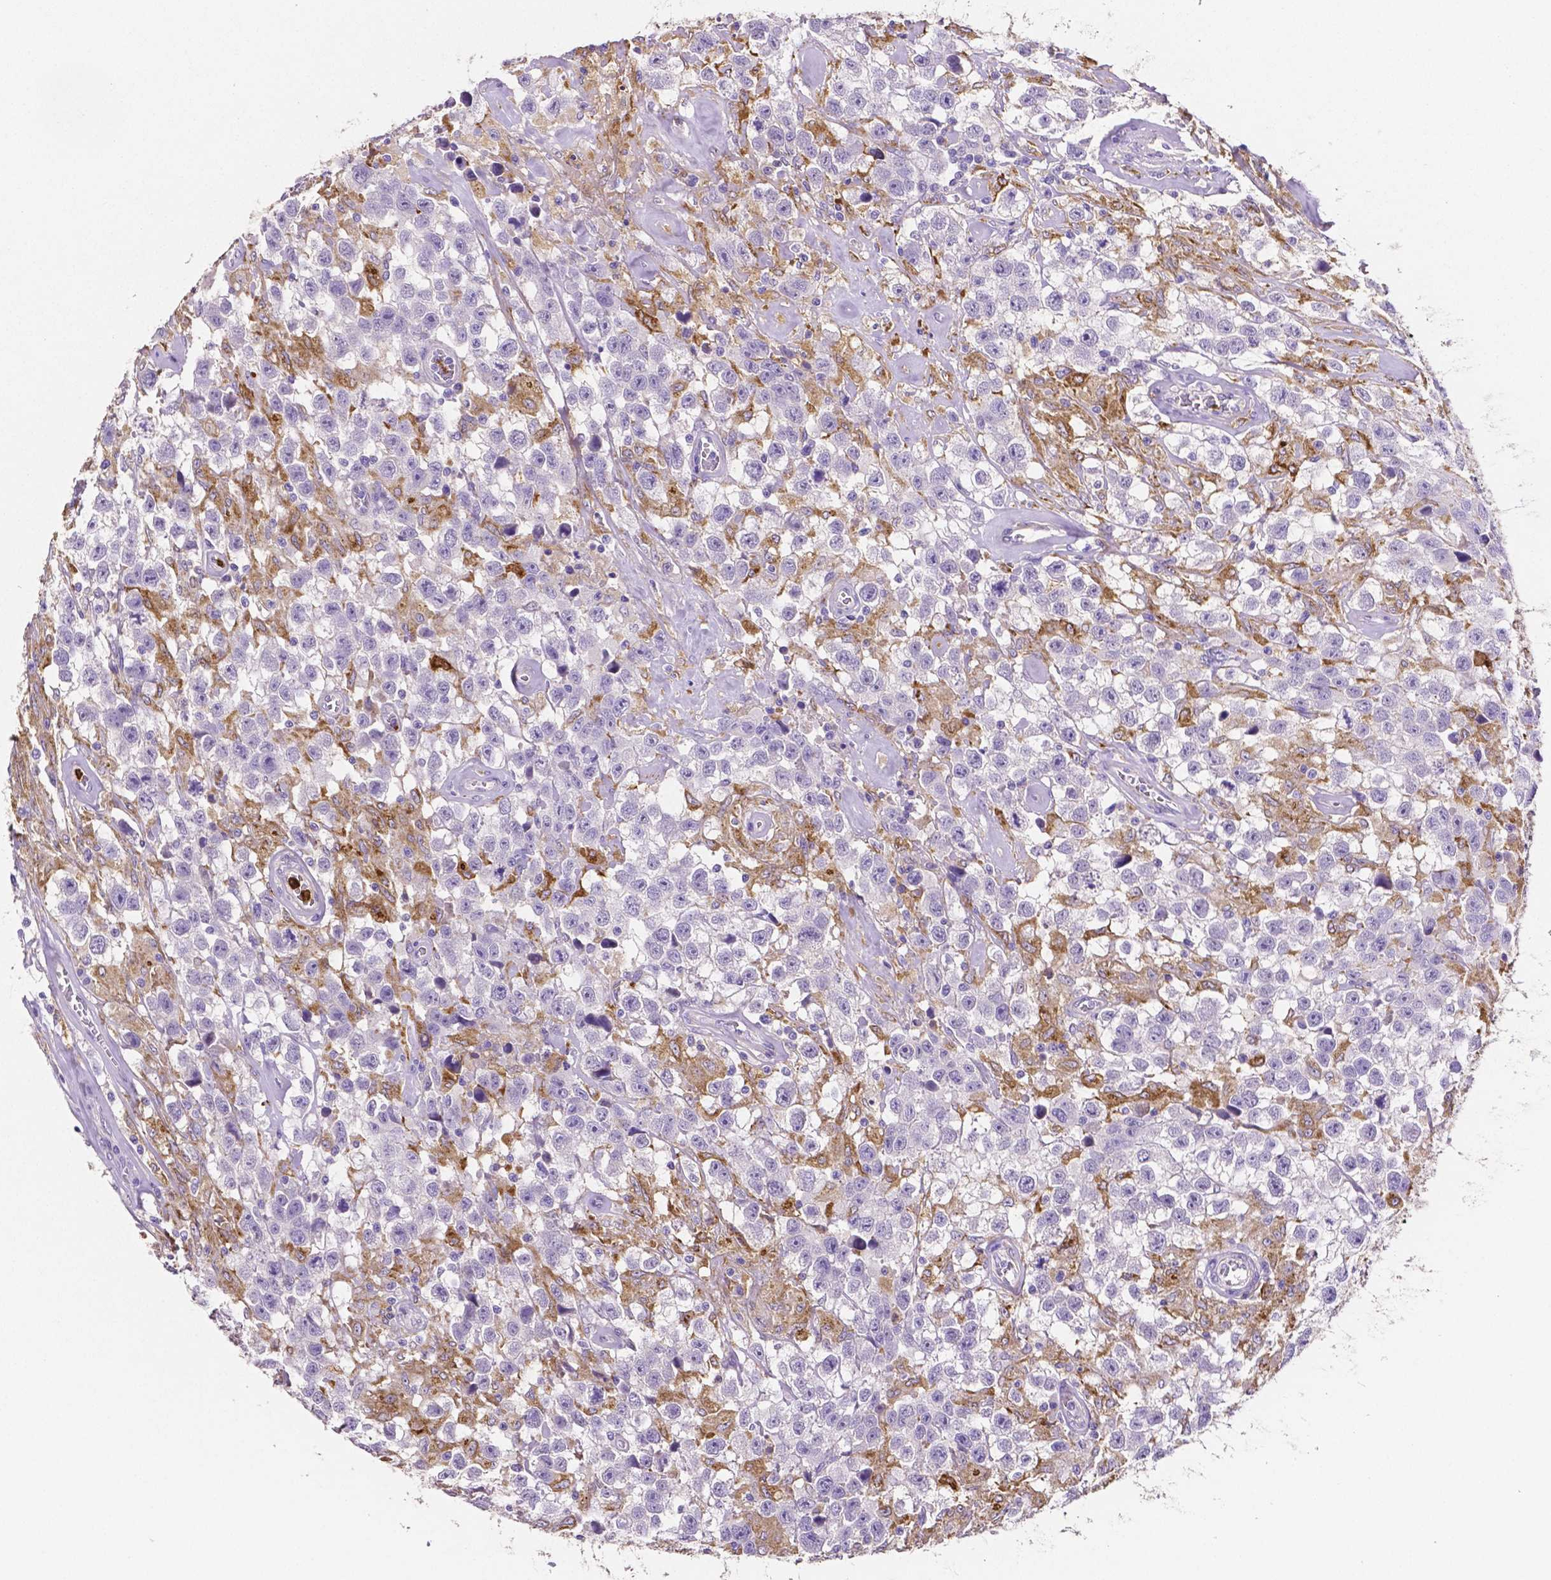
{"staining": {"intensity": "negative", "quantity": "none", "location": "none"}, "tissue": "testis cancer", "cell_type": "Tumor cells", "image_type": "cancer", "snomed": [{"axis": "morphology", "description": "Seminoma, NOS"}, {"axis": "topography", "description": "Testis"}], "caption": "This is a photomicrograph of immunohistochemistry staining of testis cancer, which shows no positivity in tumor cells.", "gene": "MMP9", "patient": {"sex": "male", "age": 43}}